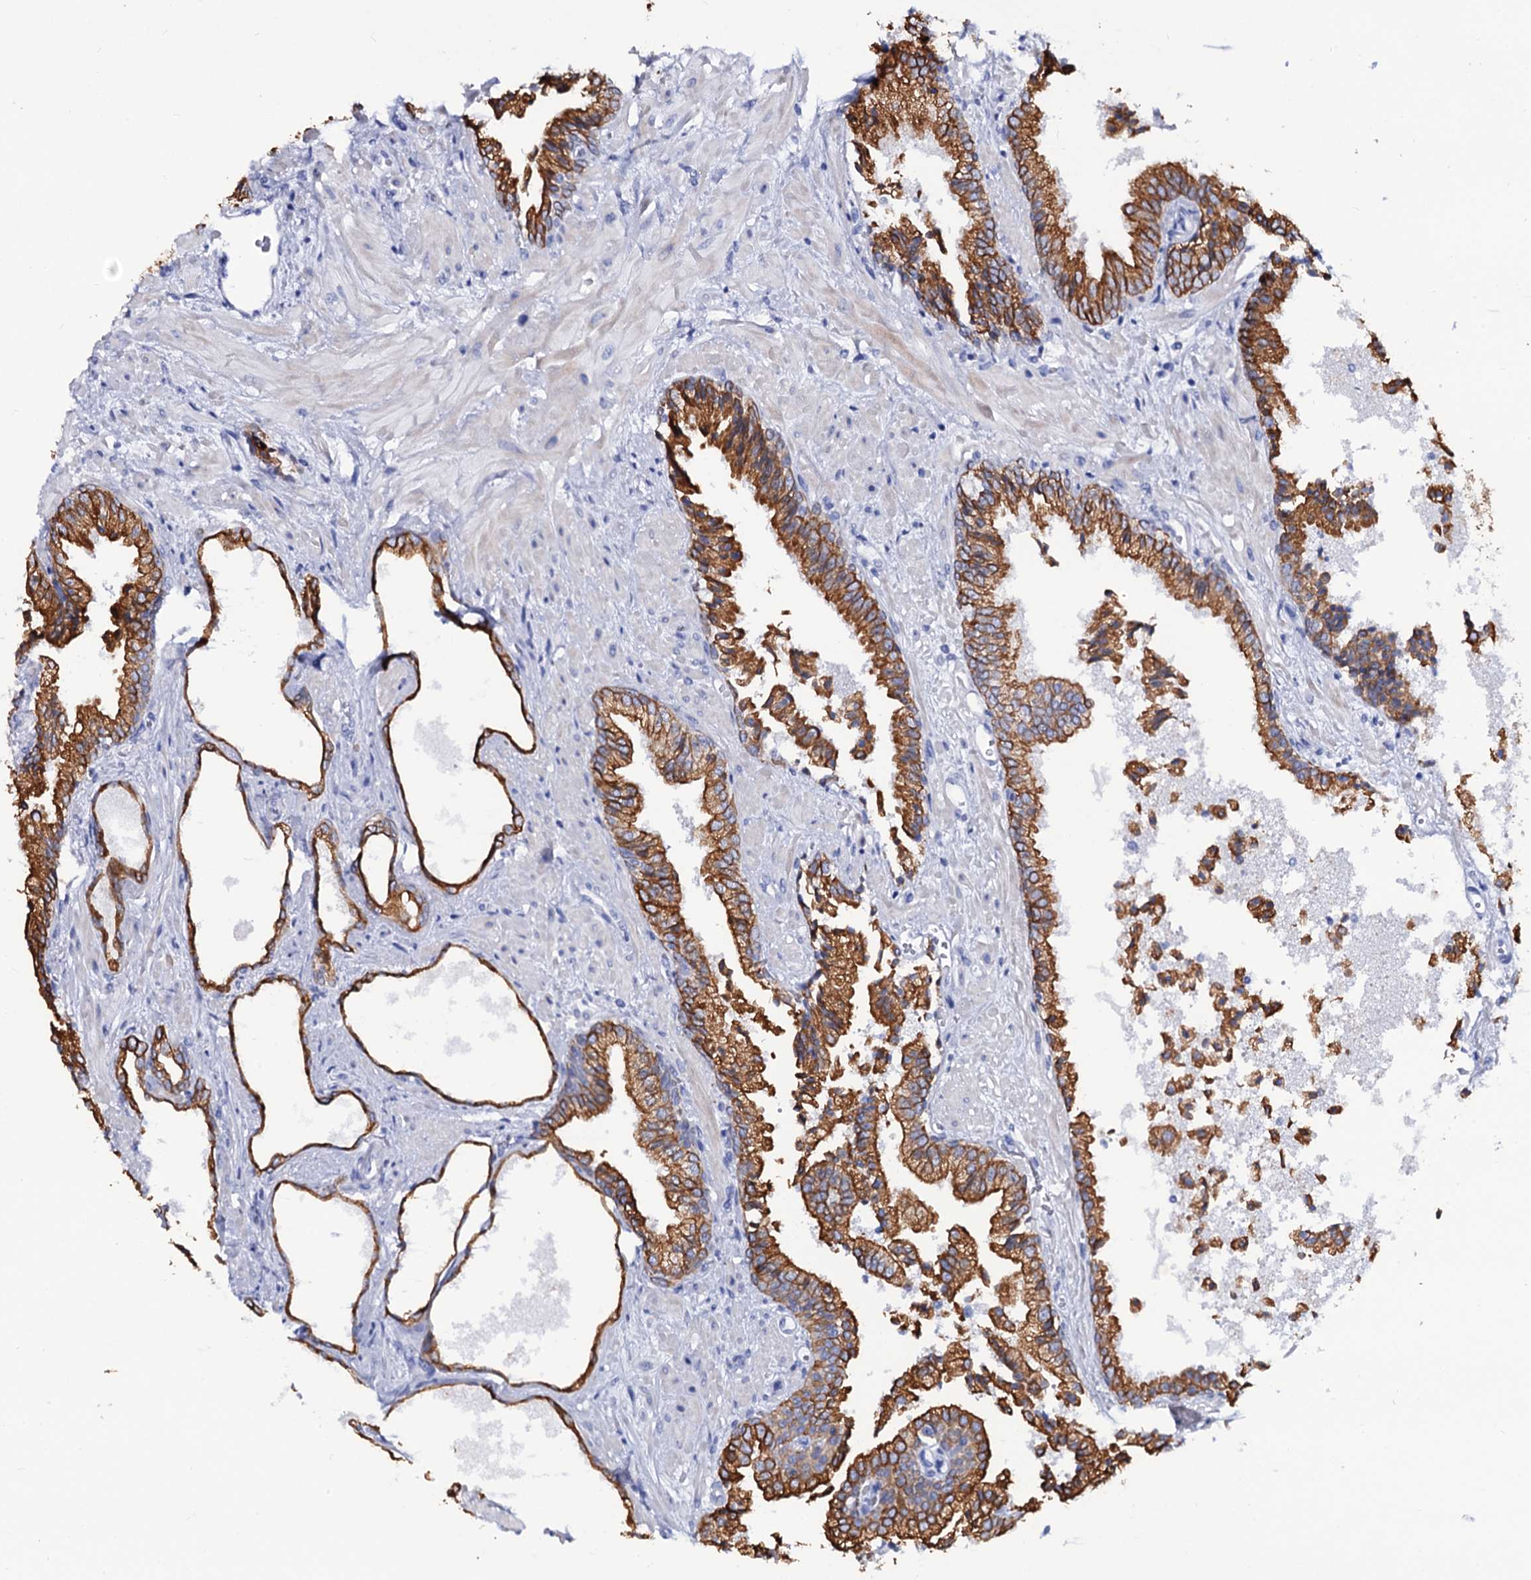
{"staining": {"intensity": "strong", "quantity": ">75%", "location": "cytoplasmic/membranous"}, "tissue": "prostate cancer", "cell_type": "Tumor cells", "image_type": "cancer", "snomed": [{"axis": "morphology", "description": "Adenocarcinoma, High grade"}, {"axis": "topography", "description": "Prostate"}], "caption": "The micrograph exhibits immunohistochemical staining of prostate cancer. There is strong cytoplasmic/membranous positivity is present in approximately >75% of tumor cells.", "gene": "RAB3IP", "patient": {"sex": "male", "age": 71}}